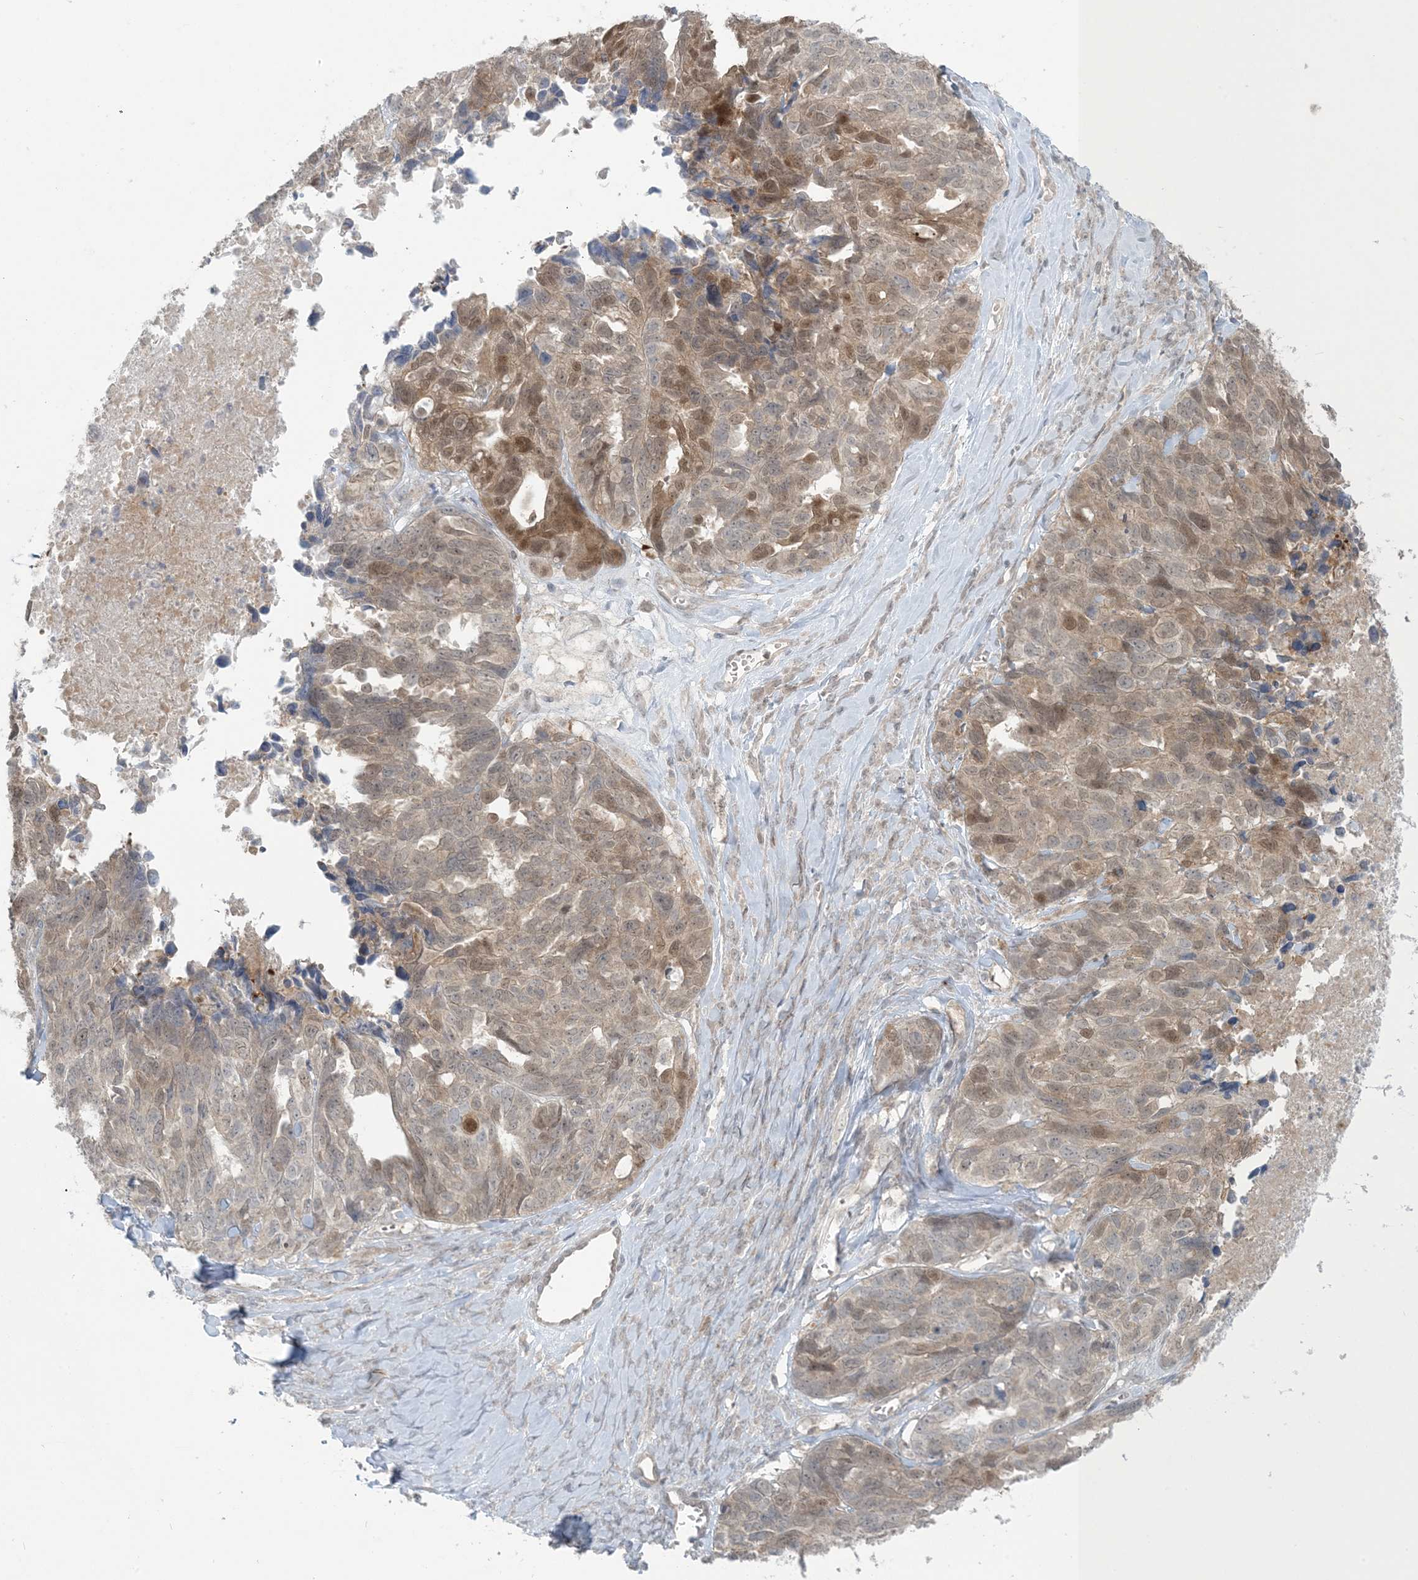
{"staining": {"intensity": "moderate", "quantity": "<25%", "location": "nuclear"}, "tissue": "ovarian cancer", "cell_type": "Tumor cells", "image_type": "cancer", "snomed": [{"axis": "morphology", "description": "Cystadenocarcinoma, serous, NOS"}, {"axis": "topography", "description": "Ovary"}], "caption": "An immunohistochemistry micrograph of neoplastic tissue is shown. Protein staining in brown shows moderate nuclear positivity in ovarian cancer within tumor cells.", "gene": "NRBP2", "patient": {"sex": "female", "age": 79}}